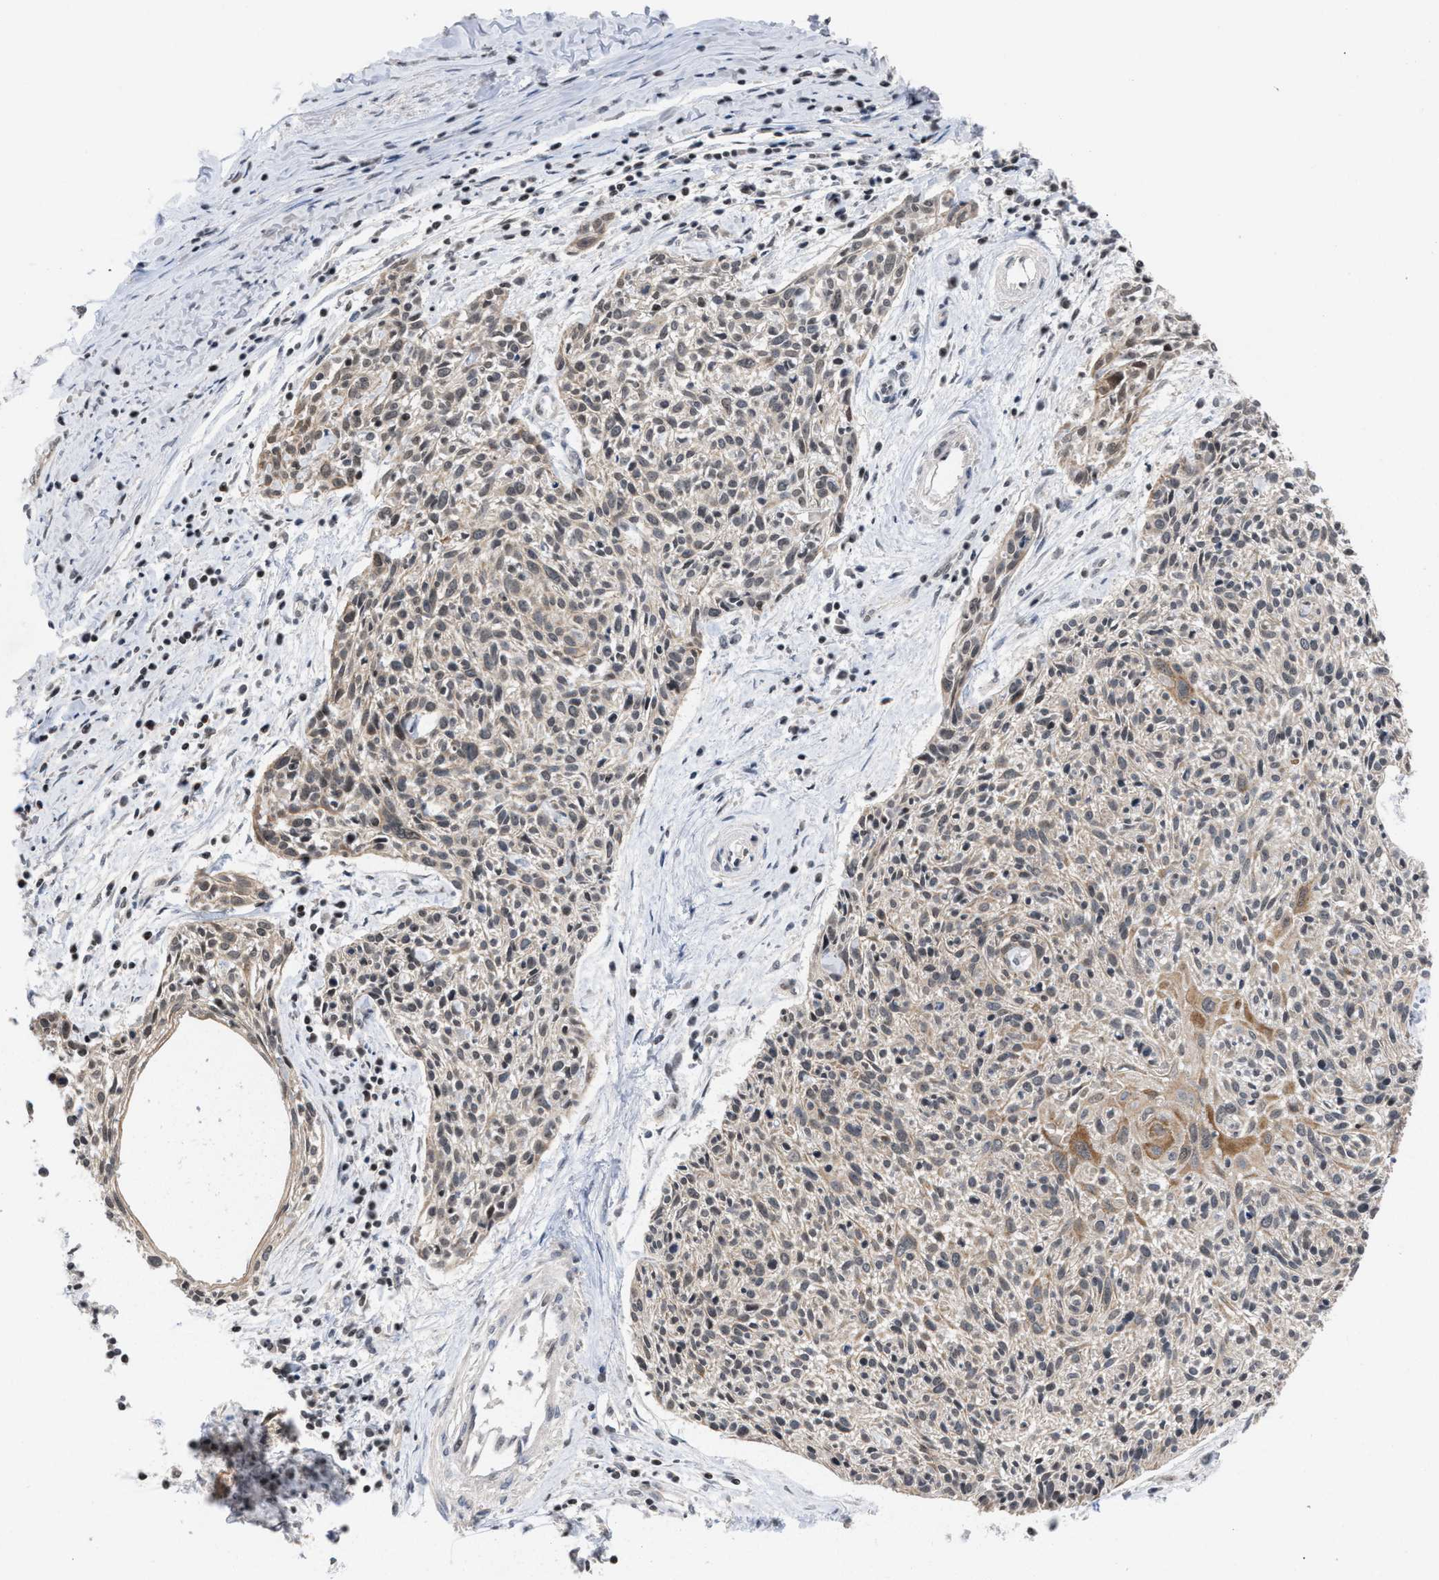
{"staining": {"intensity": "moderate", "quantity": "<25%", "location": "cytoplasmic/membranous,nuclear"}, "tissue": "cervical cancer", "cell_type": "Tumor cells", "image_type": "cancer", "snomed": [{"axis": "morphology", "description": "Squamous cell carcinoma, NOS"}, {"axis": "topography", "description": "Cervix"}], "caption": "A brown stain highlights moderate cytoplasmic/membranous and nuclear staining of a protein in squamous cell carcinoma (cervical) tumor cells. The protein is shown in brown color, while the nuclei are stained blue.", "gene": "C9orf78", "patient": {"sex": "female", "age": 51}}